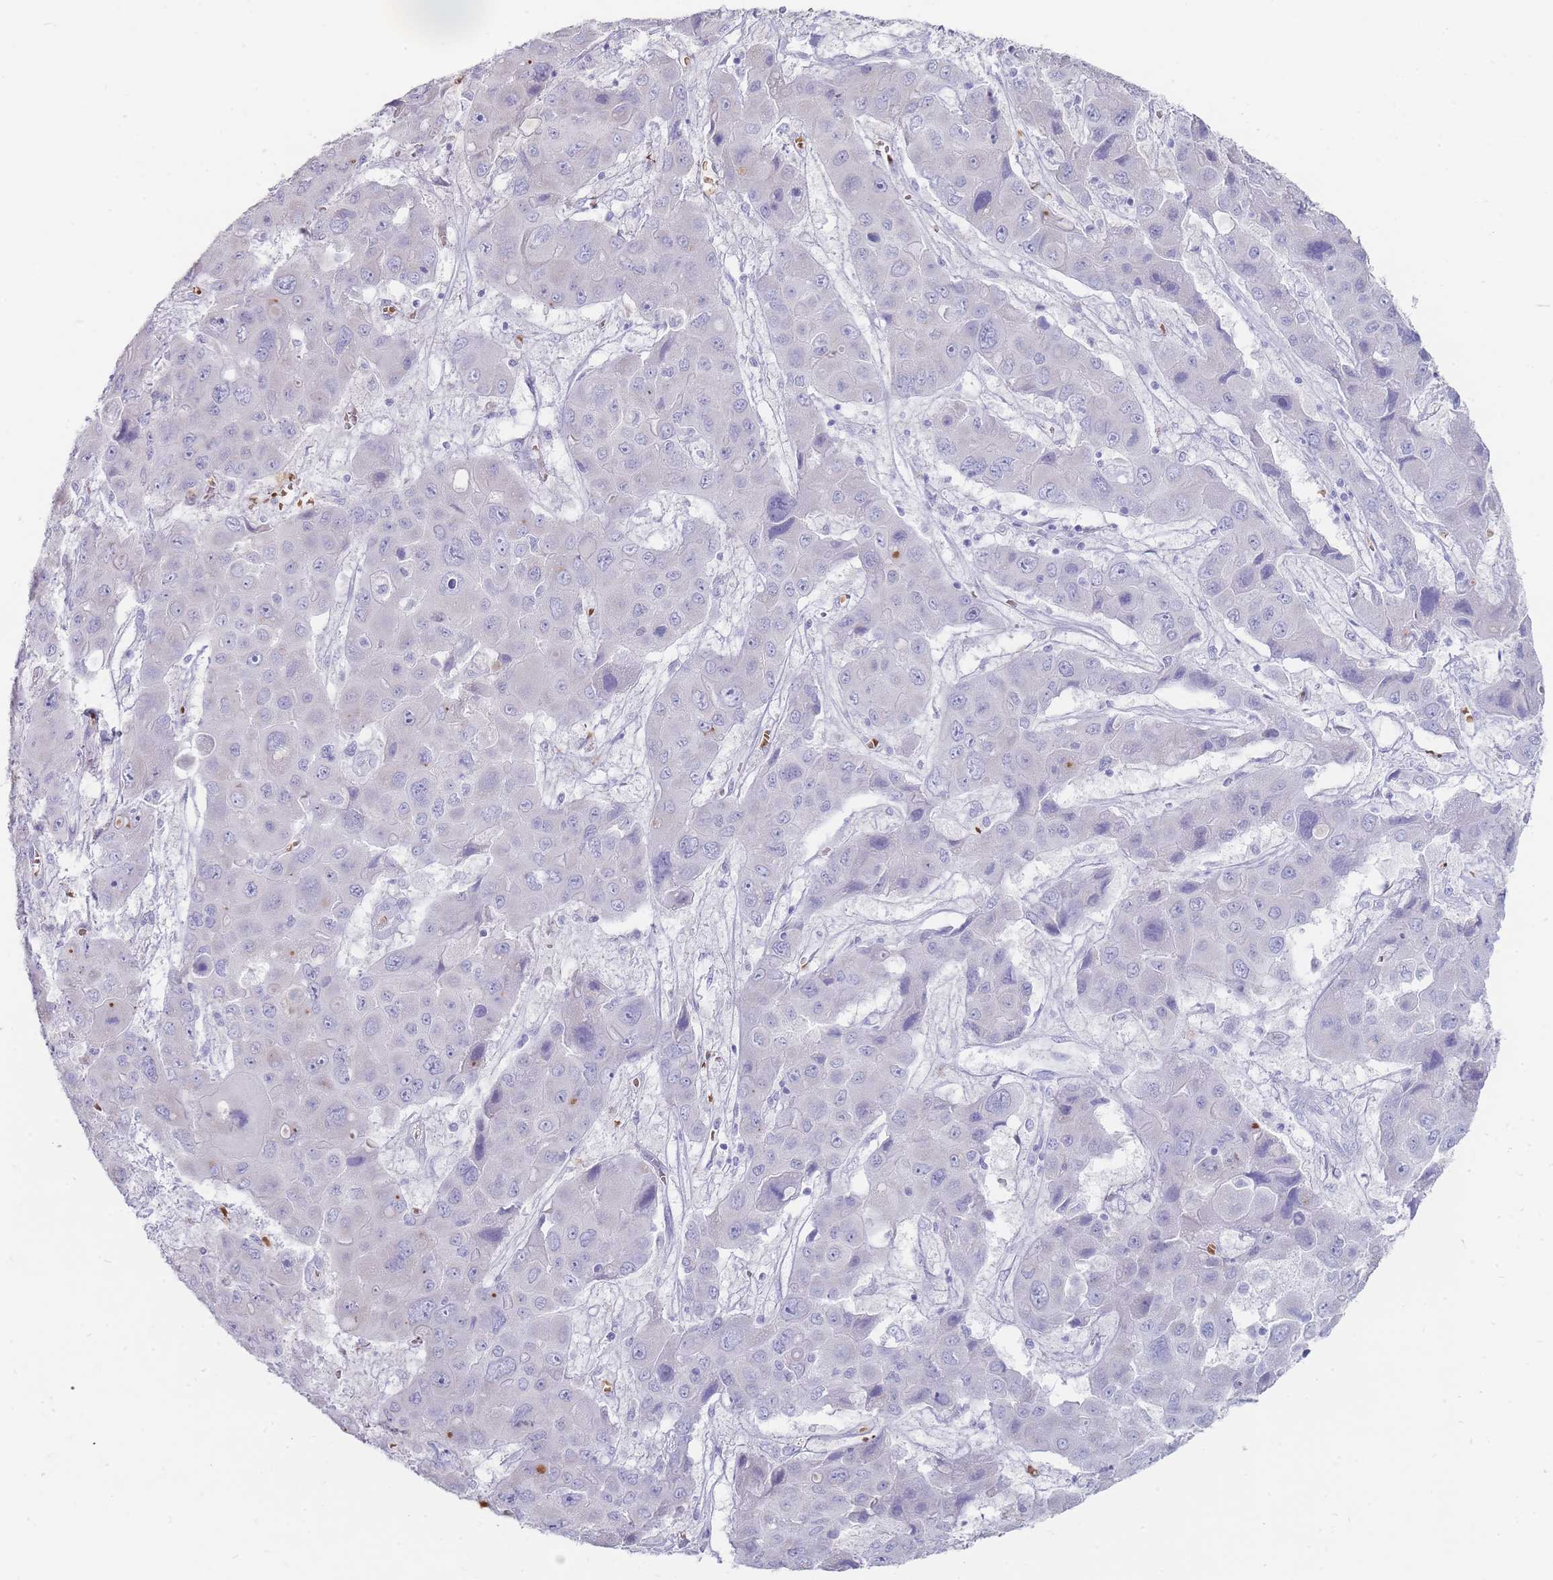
{"staining": {"intensity": "negative", "quantity": "none", "location": "none"}, "tissue": "liver cancer", "cell_type": "Tumor cells", "image_type": "cancer", "snomed": [{"axis": "morphology", "description": "Cholangiocarcinoma"}, {"axis": "topography", "description": "Liver"}], "caption": "Immunohistochemical staining of human liver cancer (cholangiocarcinoma) demonstrates no significant expression in tumor cells.", "gene": "HBG2", "patient": {"sex": "male", "age": 67}}